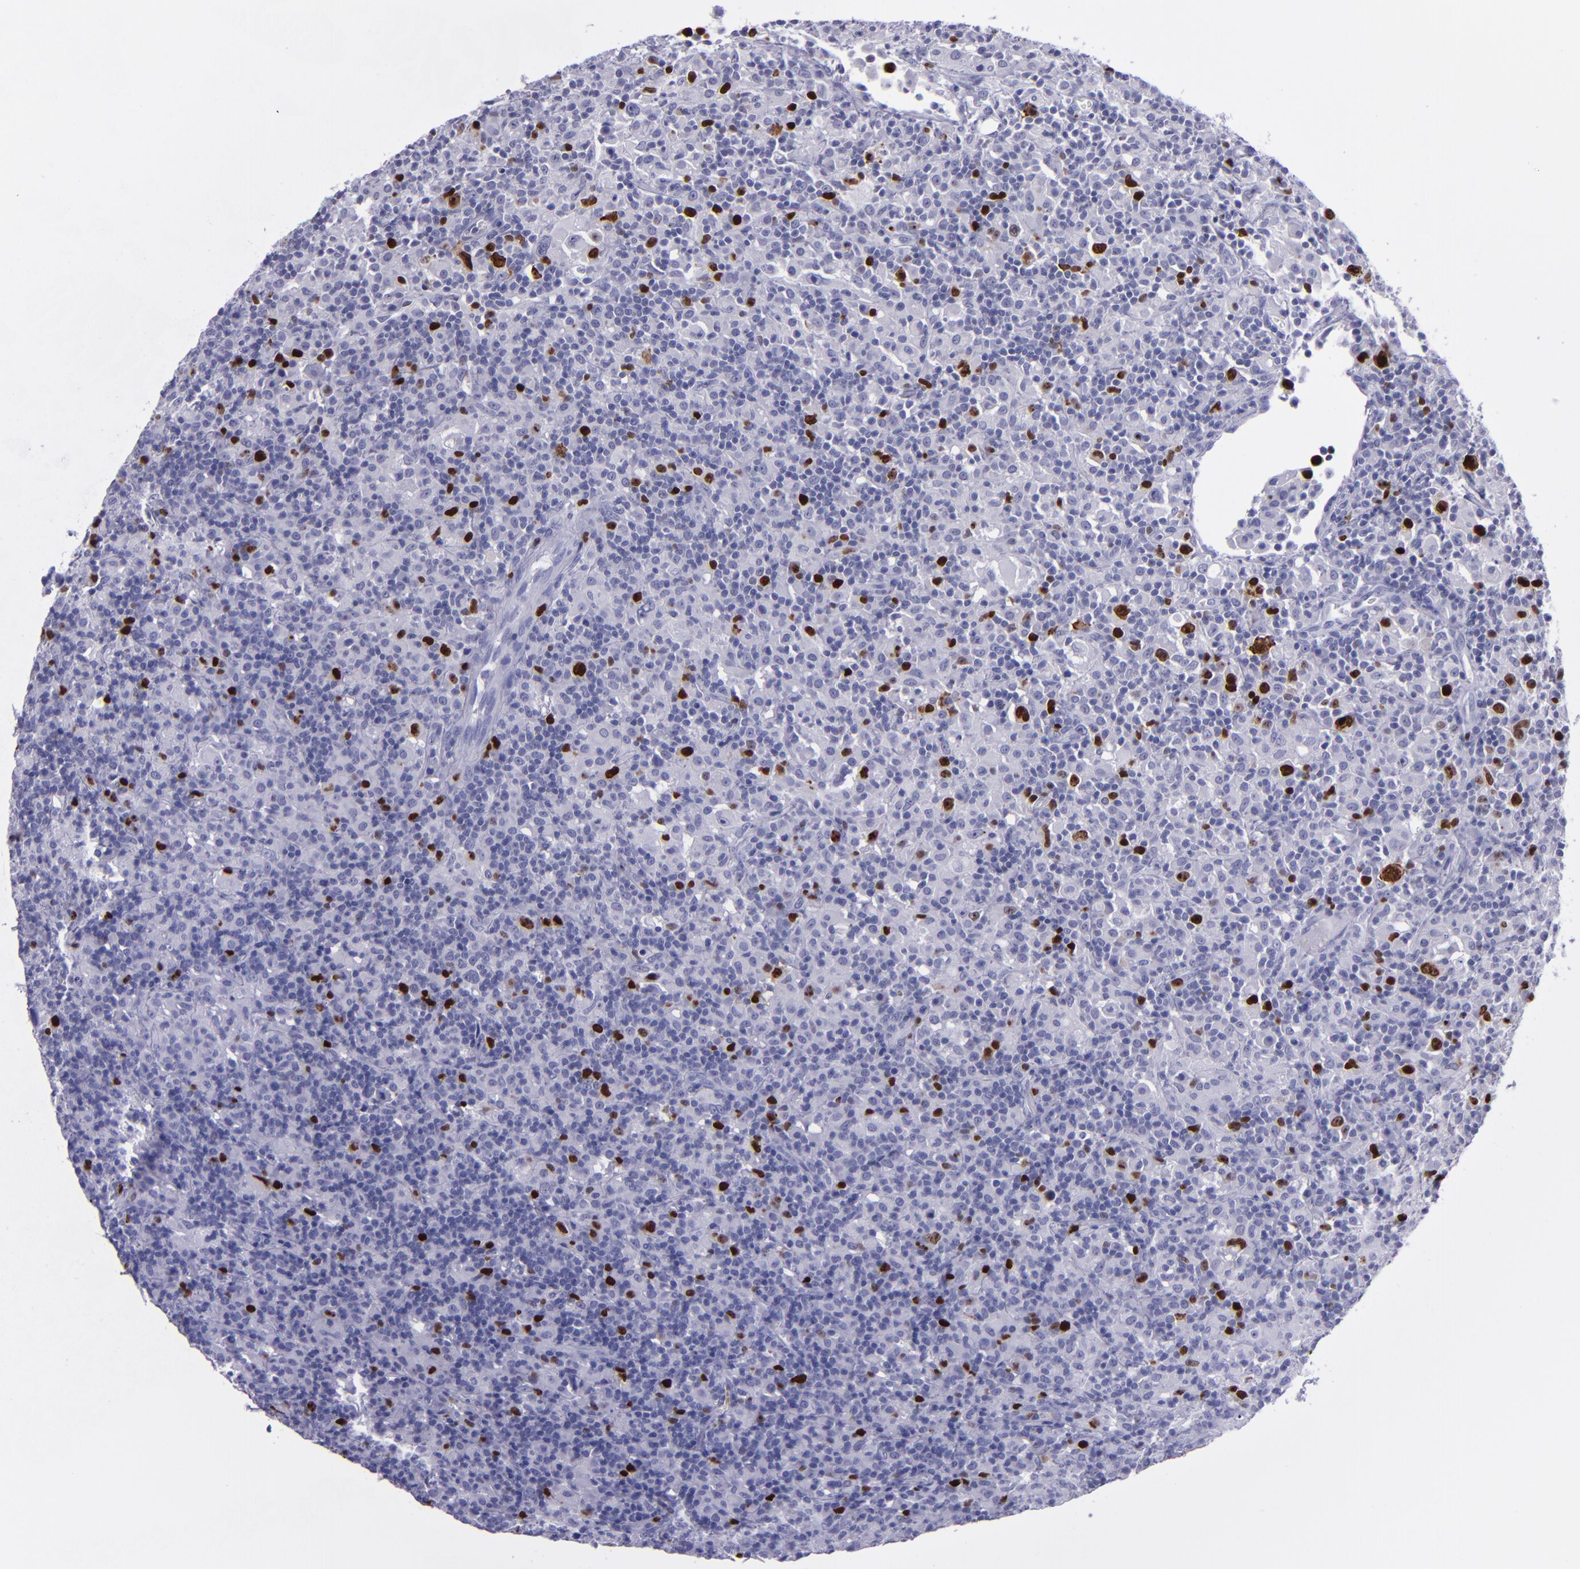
{"staining": {"intensity": "strong", "quantity": "<25%", "location": "nuclear"}, "tissue": "lymphoma", "cell_type": "Tumor cells", "image_type": "cancer", "snomed": [{"axis": "morphology", "description": "Hodgkin's disease, NOS"}, {"axis": "topography", "description": "Lymph node"}], "caption": "Tumor cells show medium levels of strong nuclear expression in about <25% of cells in Hodgkin's disease.", "gene": "TOP2A", "patient": {"sex": "male", "age": 46}}